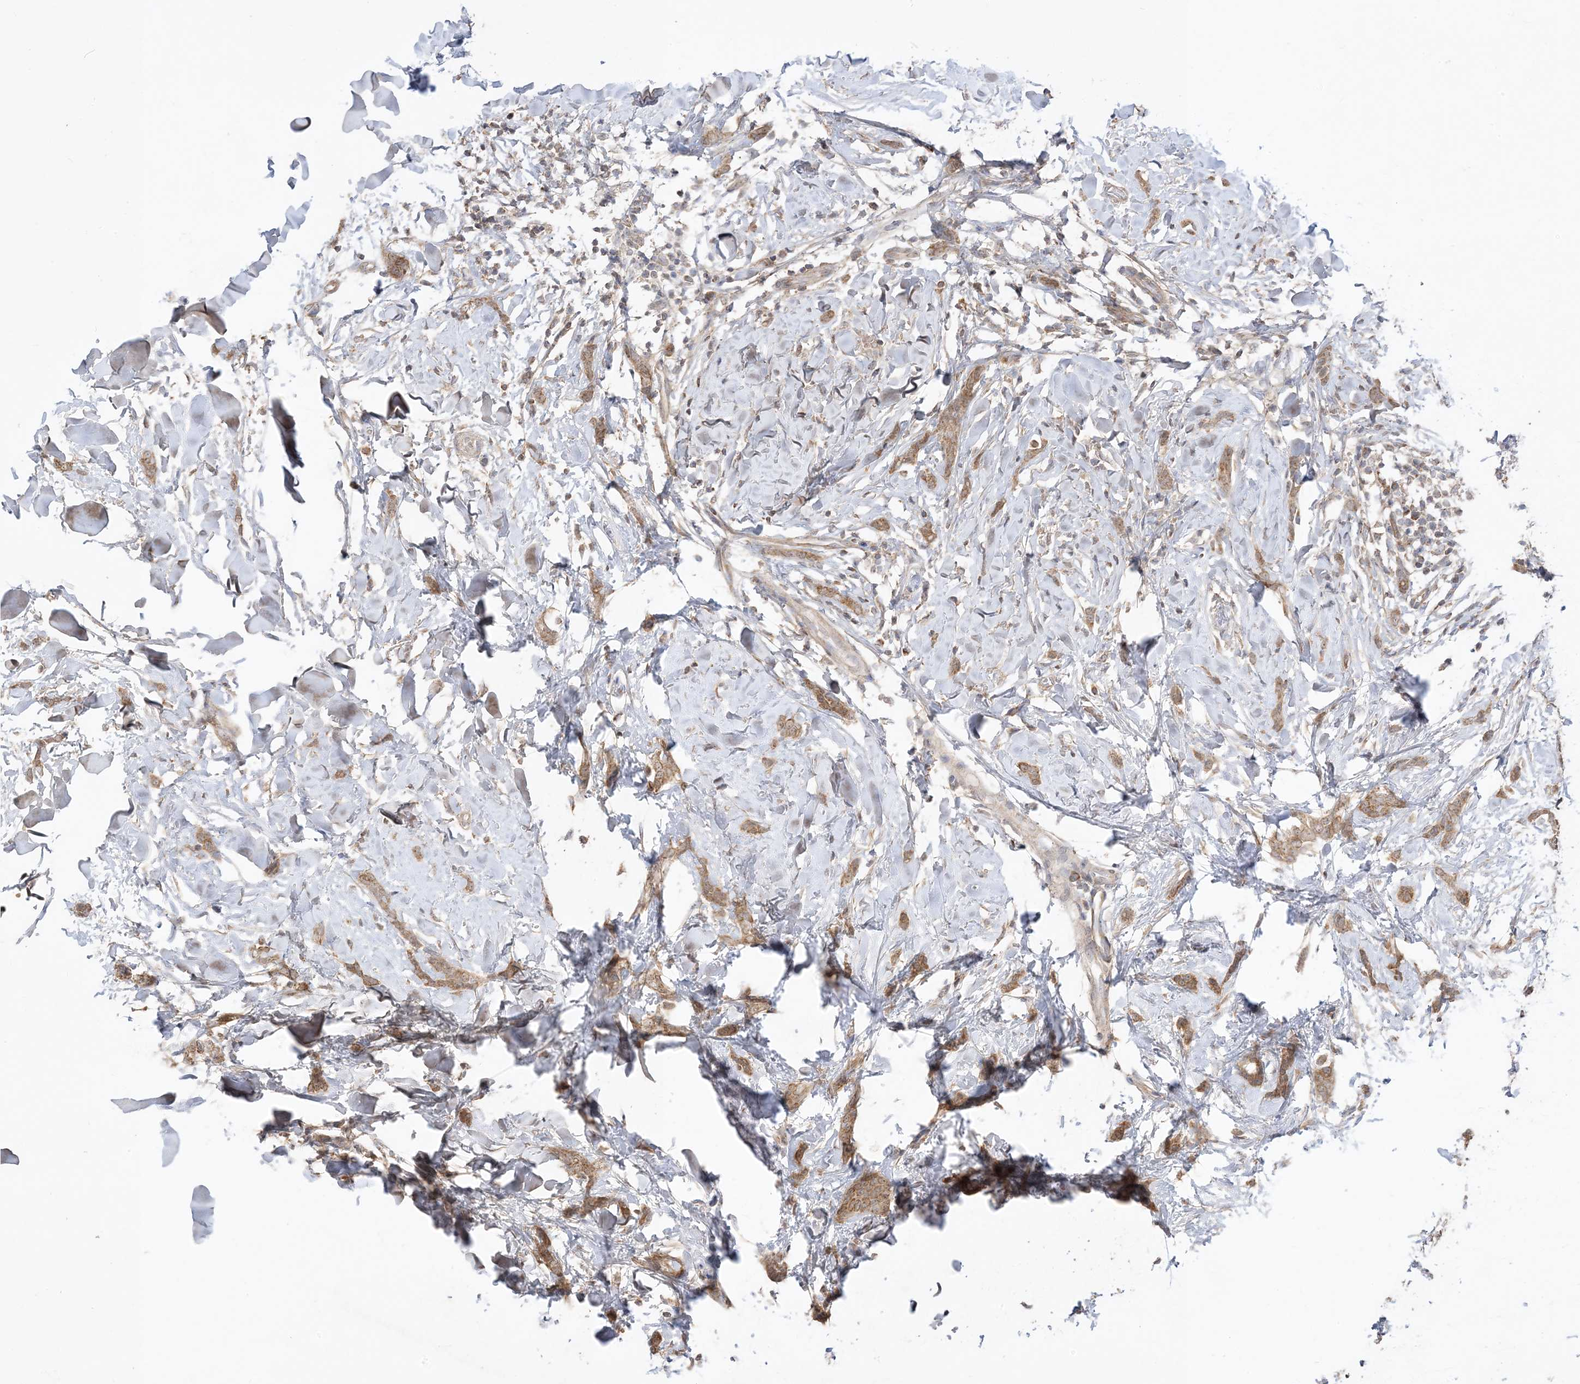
{"staining": {"intensity": "strong", "quantity": ">75%", "location": "cytoplasmic/membranous"}, "tissue": "breast cancer", "cell_type": "Tumor cells", "image_type": "cancer", "snomed": [{"axis": "morphology", "description": "Lobular carcinoma"}, {"axis": "topography", "description": "Skin"}, {"axis": "topography", "description": "Breast"}], "caption": "Protein positivity by IHC reveals strong cytoplasmic/membranous expression in approximately >75% of tumor cells in breast lobular carcinoma. (brown staining indicates protein expression, while blue staining denotes nuclei).", "gene": "SIRT3", "patient": {"sex": "female", "age": 46}}